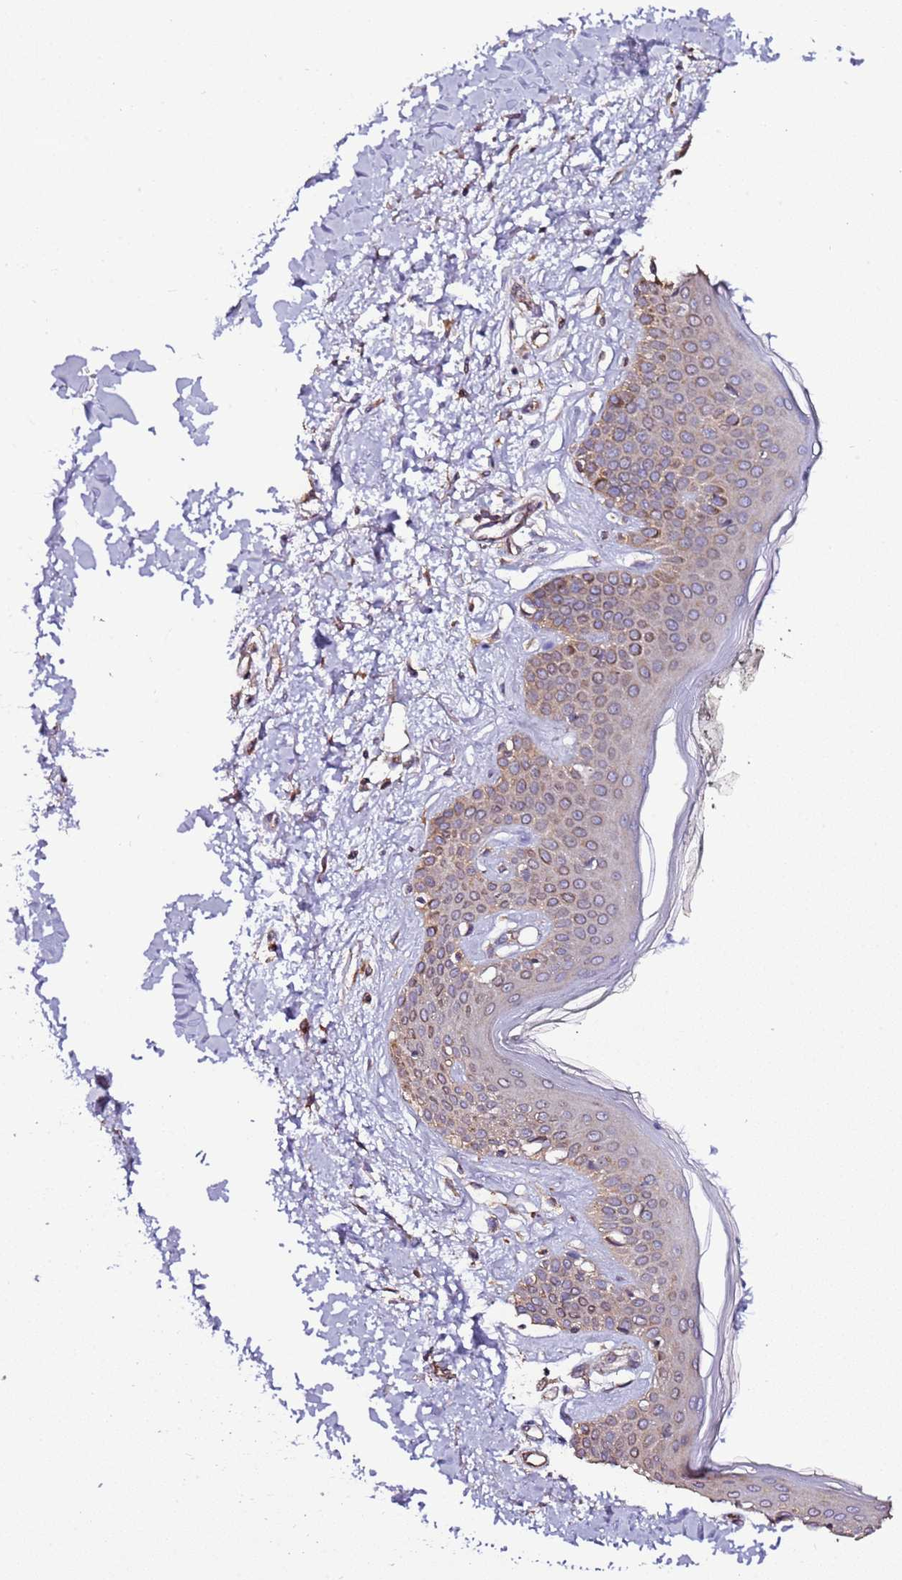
{"staining": {"intensity": "moderate", "quantity": ">75%", "location": "cytoplasmic/membranous"}, "tissue": "skin", "cell_type": "Fibroblasts", "image_type": "normal", "snomed": [{"axis": "morphology", "description": "Normal tissue, NOS"}, {"axis": "topography", "description": "Skin"}], "caption": "This micrograph displays immunohistochemistry (IHC) staining of normal human skin, with medium moderate cytoplasmic/membranous staining in approximately >75% of fibroblasts.", "gene": "SLC41A3", "patient": {"sex": "female", "age": 64}}